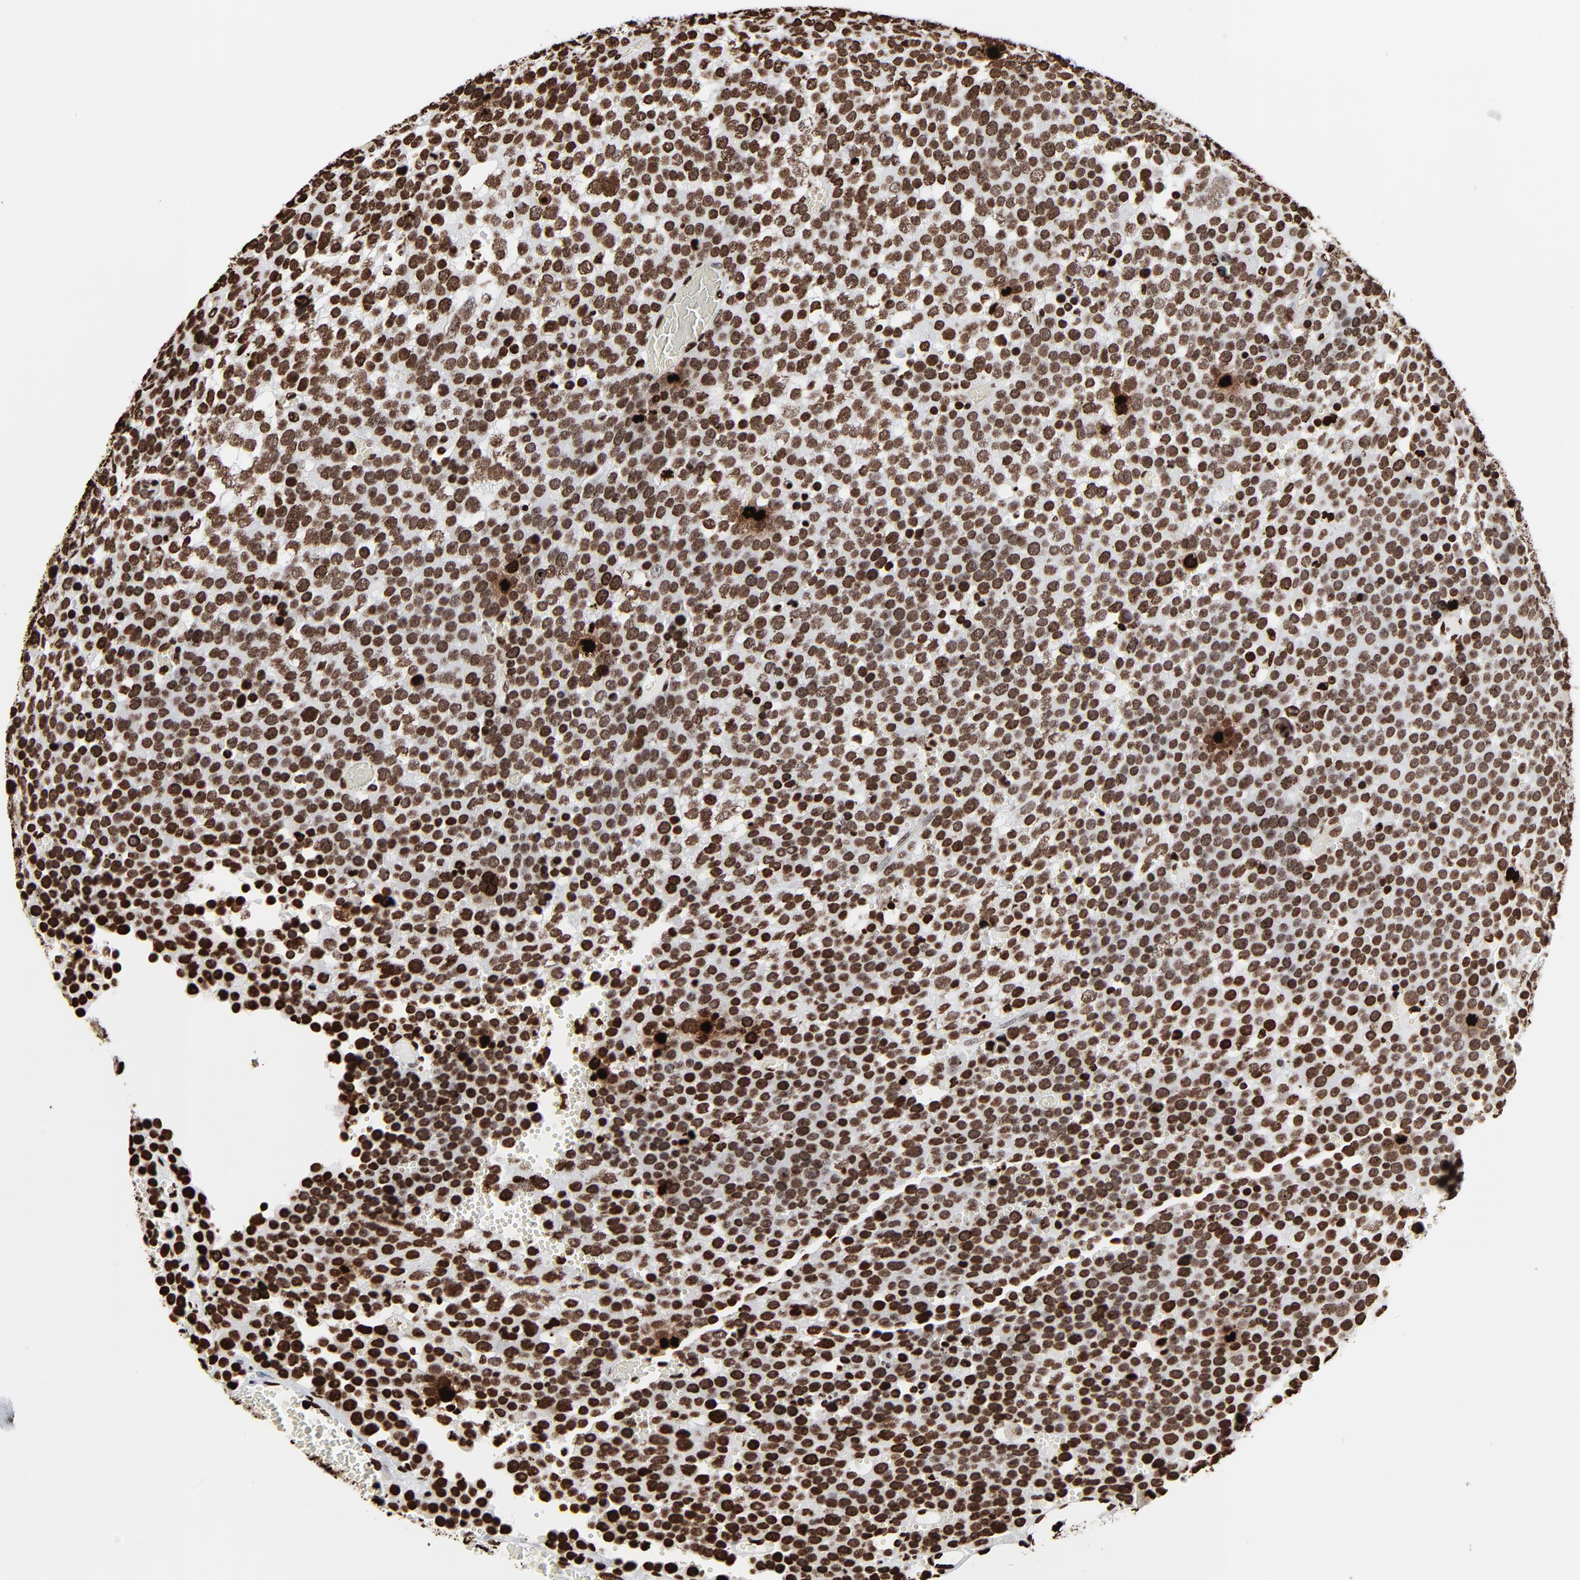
{"staining": {"intensity": "strong", "quantity": ">75%", "location": "nuclear"}, "tissue": "testis cancer", "cell_type": "Tumor cells", "image_type": "cancer", "snomed": [{"axis": "morphology", "description": "Seminoma, NOS"}, {"axis": "topography", "description": "Testis"}], "caption": "Immunohistochemical staining of human testis cancer reveals high levels of strong nuclear protein expression in approximately >75% of tumor cells.", "gene": "H3-4", "patient": {"sex": "male", "age": 71}}